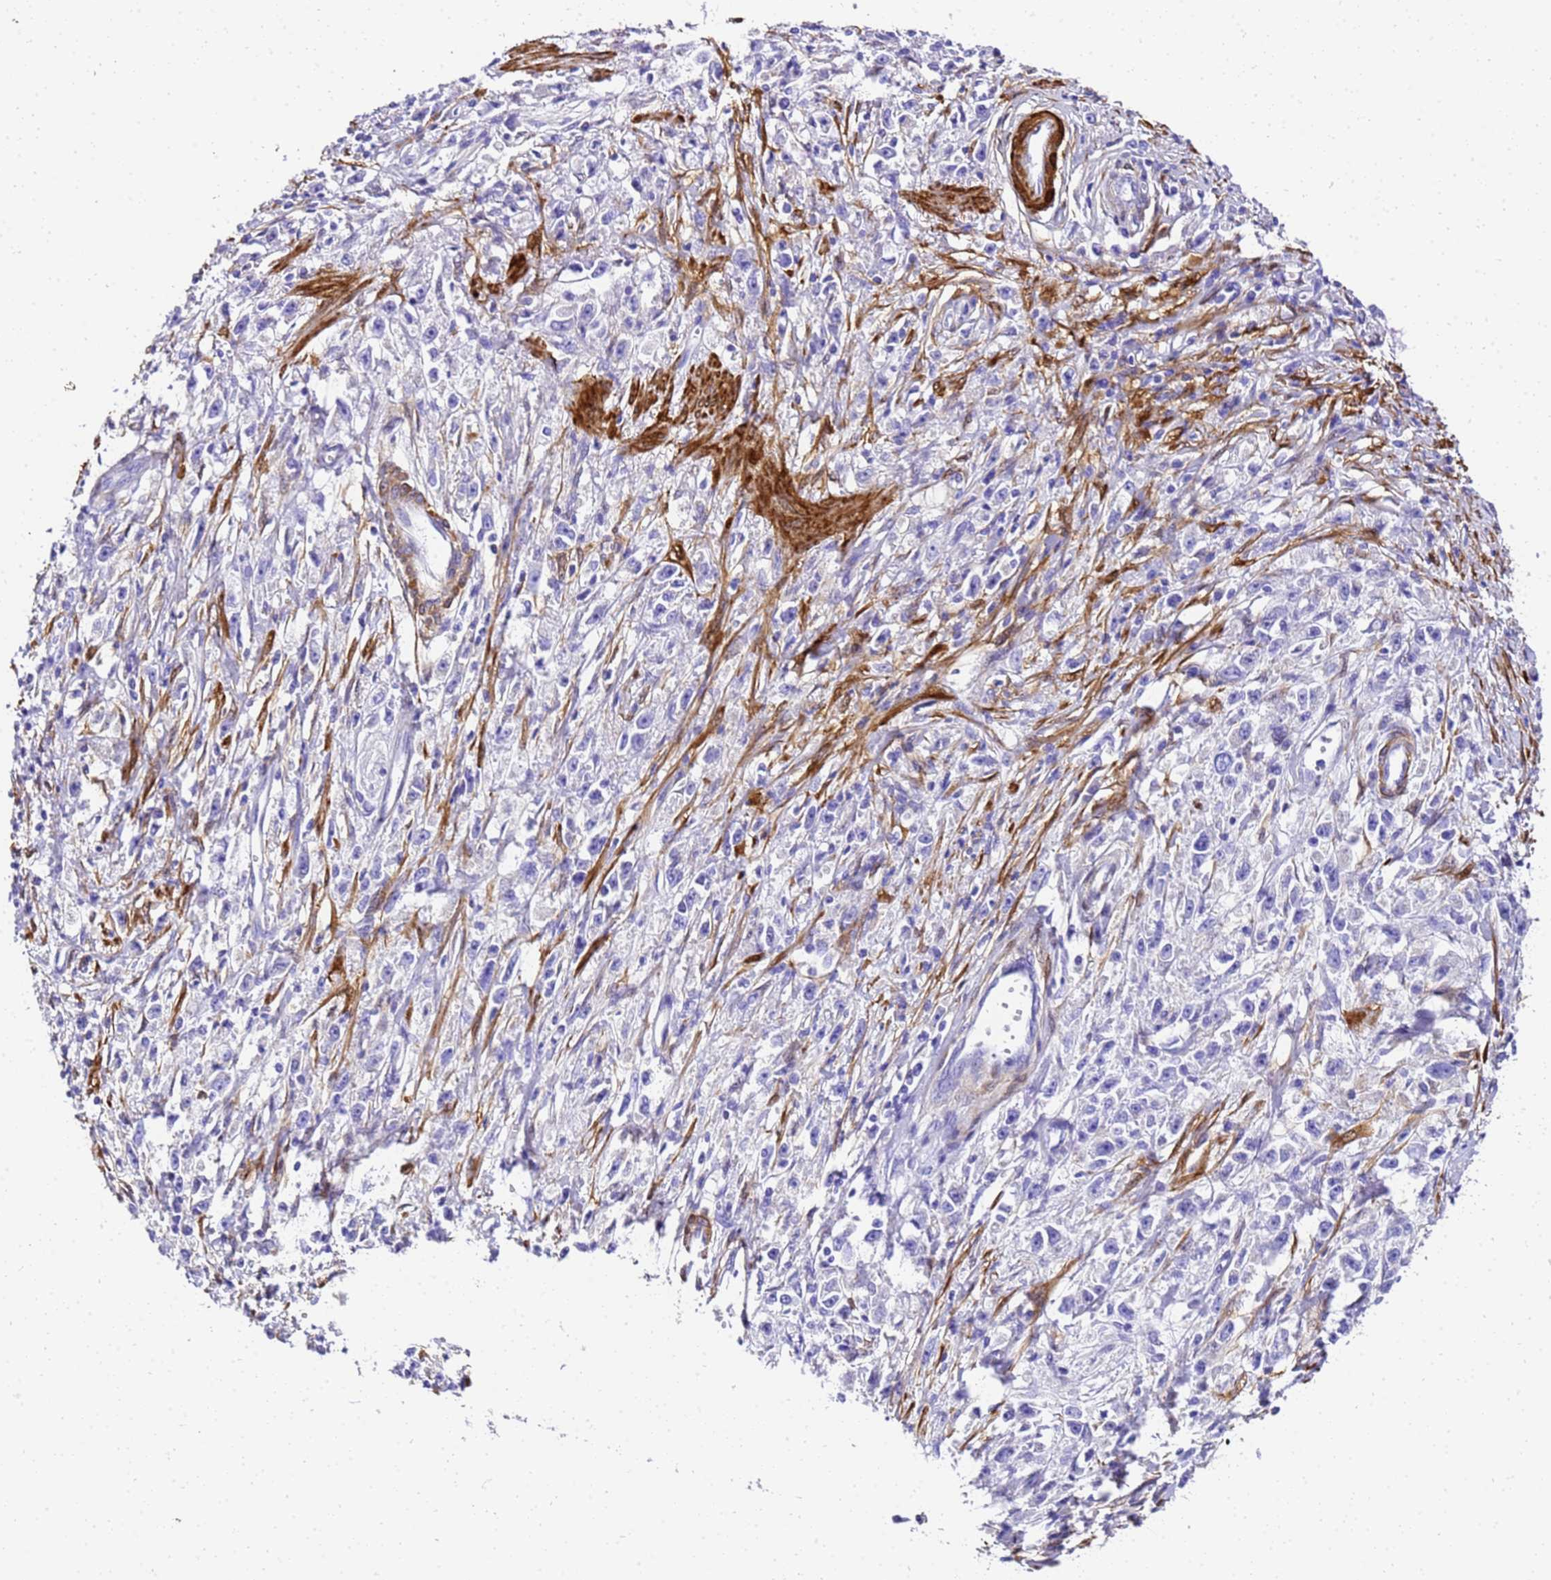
{"staining": {"intensity": "negative", "quantity": "none", "location": "none"}, "tissue": "stomach cancer", "cell_type": "Tumor cells", "image_type": "cancer", "snomed": [{"axis": "morphology", "description": "Adenocarcinoma, NOS"}, {"axis": "topography", "description": "Stomach"}], "caption": "Photomicrograph shows no significant protein positivity in tumor cells of stomach cancer (adenocarcinoma).", "gene": "HSPB6", "patient": {"sex": "female", "age": 59}}